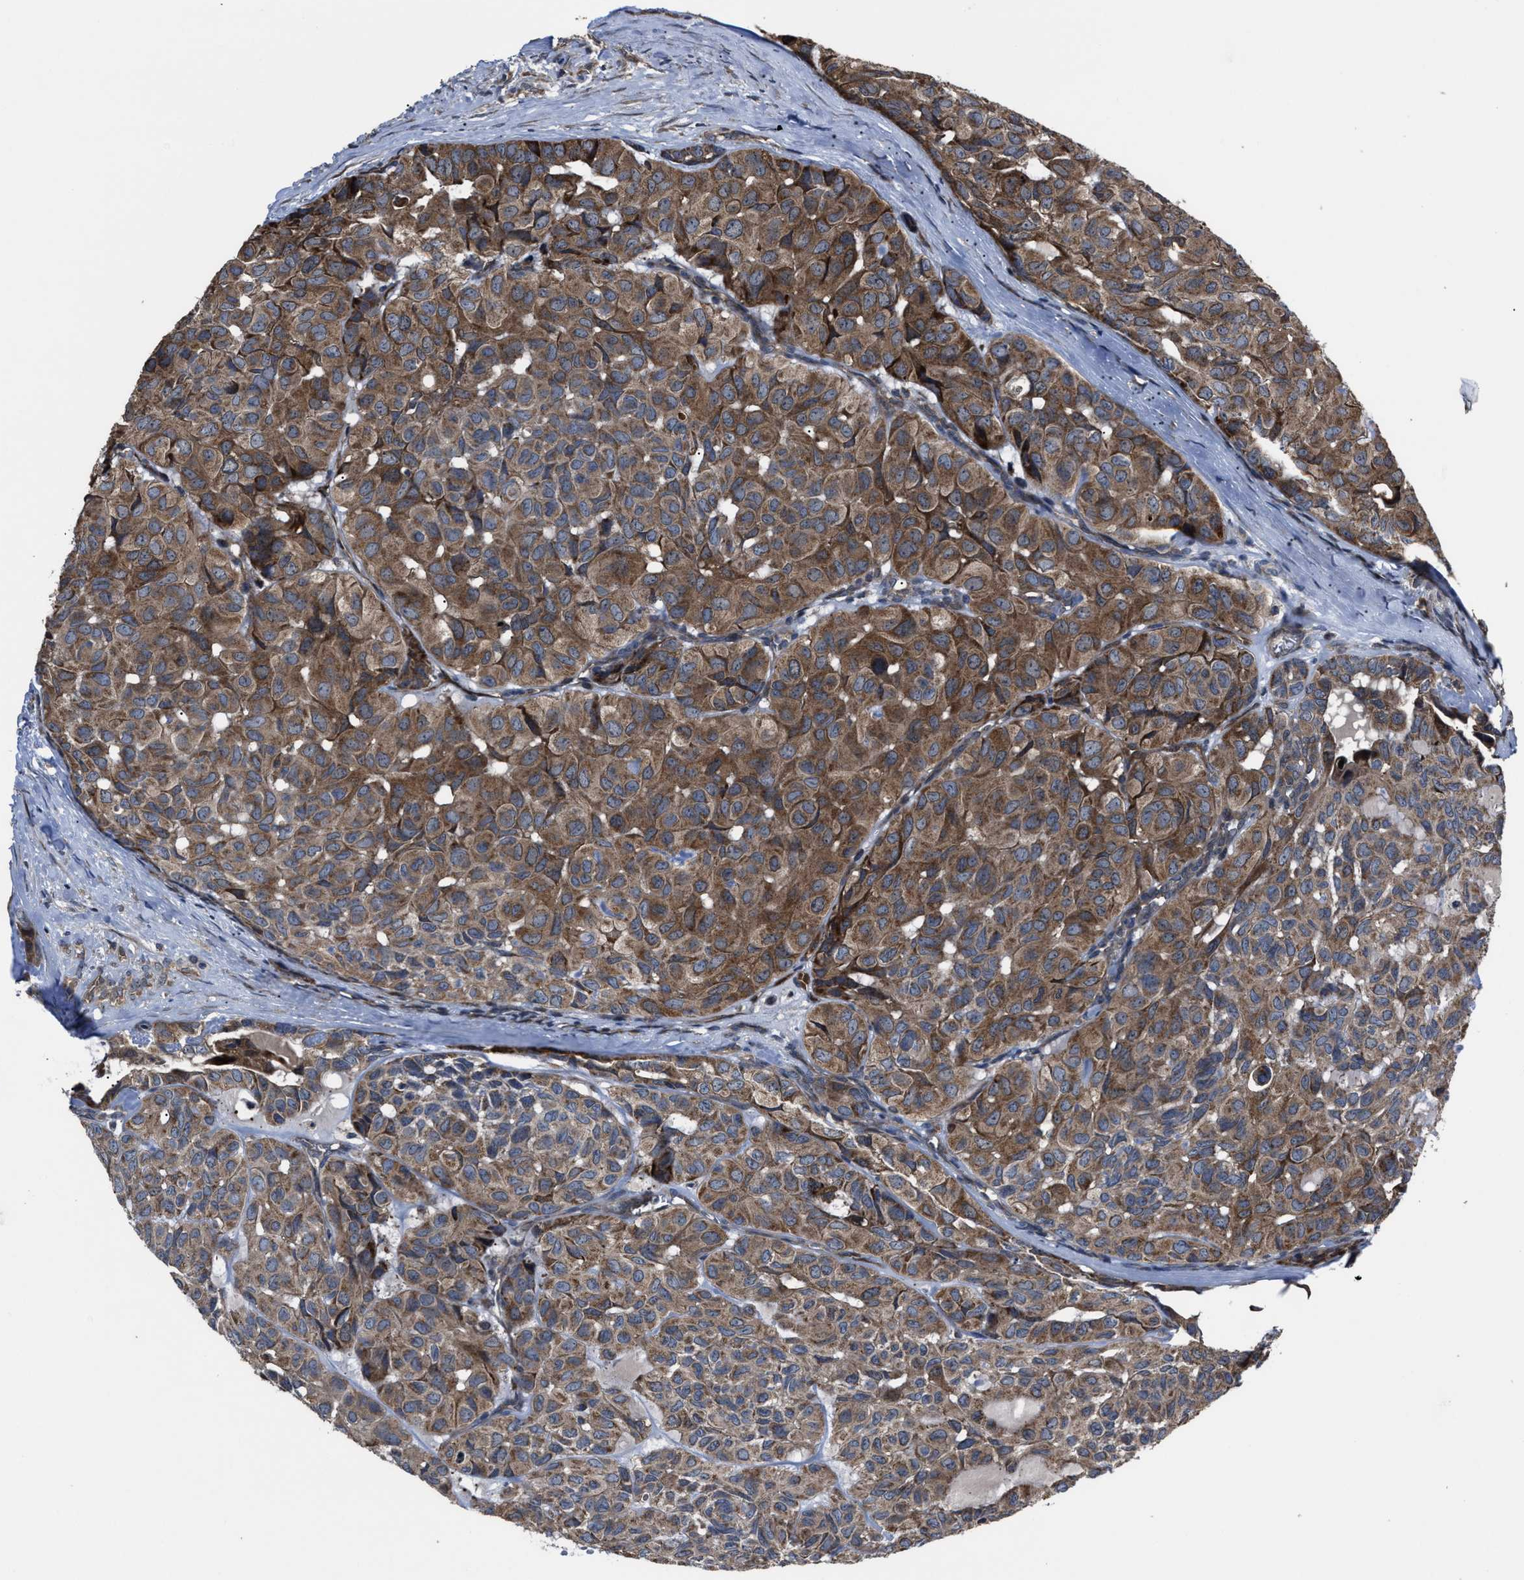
{"staining": {"intensity": "moderate", "quantity": ">75%", "location": "cytoplasmic/membranous"}, "tissue": "head and neck cancer", "cell_type": "Tumor cells", "image_type": "cancer", "snomed": [{"axis": "morphology", "description": "Adenocarcinoma, NOS"}, {"axis": "topography", "description": "Salivary gland, NOS"}, {"axis": "topography", "description": "Head-Neck"}], "caption": "The immunohistochemical stain shows moderate cytoplasmic/membranous positivity in tumor cells of head and neck adenocarcinoma tissue. The staining is performed using DAB (3,3'-diaminobenzidine) brown chromogen to label protein expression. The nuclei are counter-stained blue using hematoxylin.", "gene": "PASK", "patient": {"sex": "female", "age": 76}}